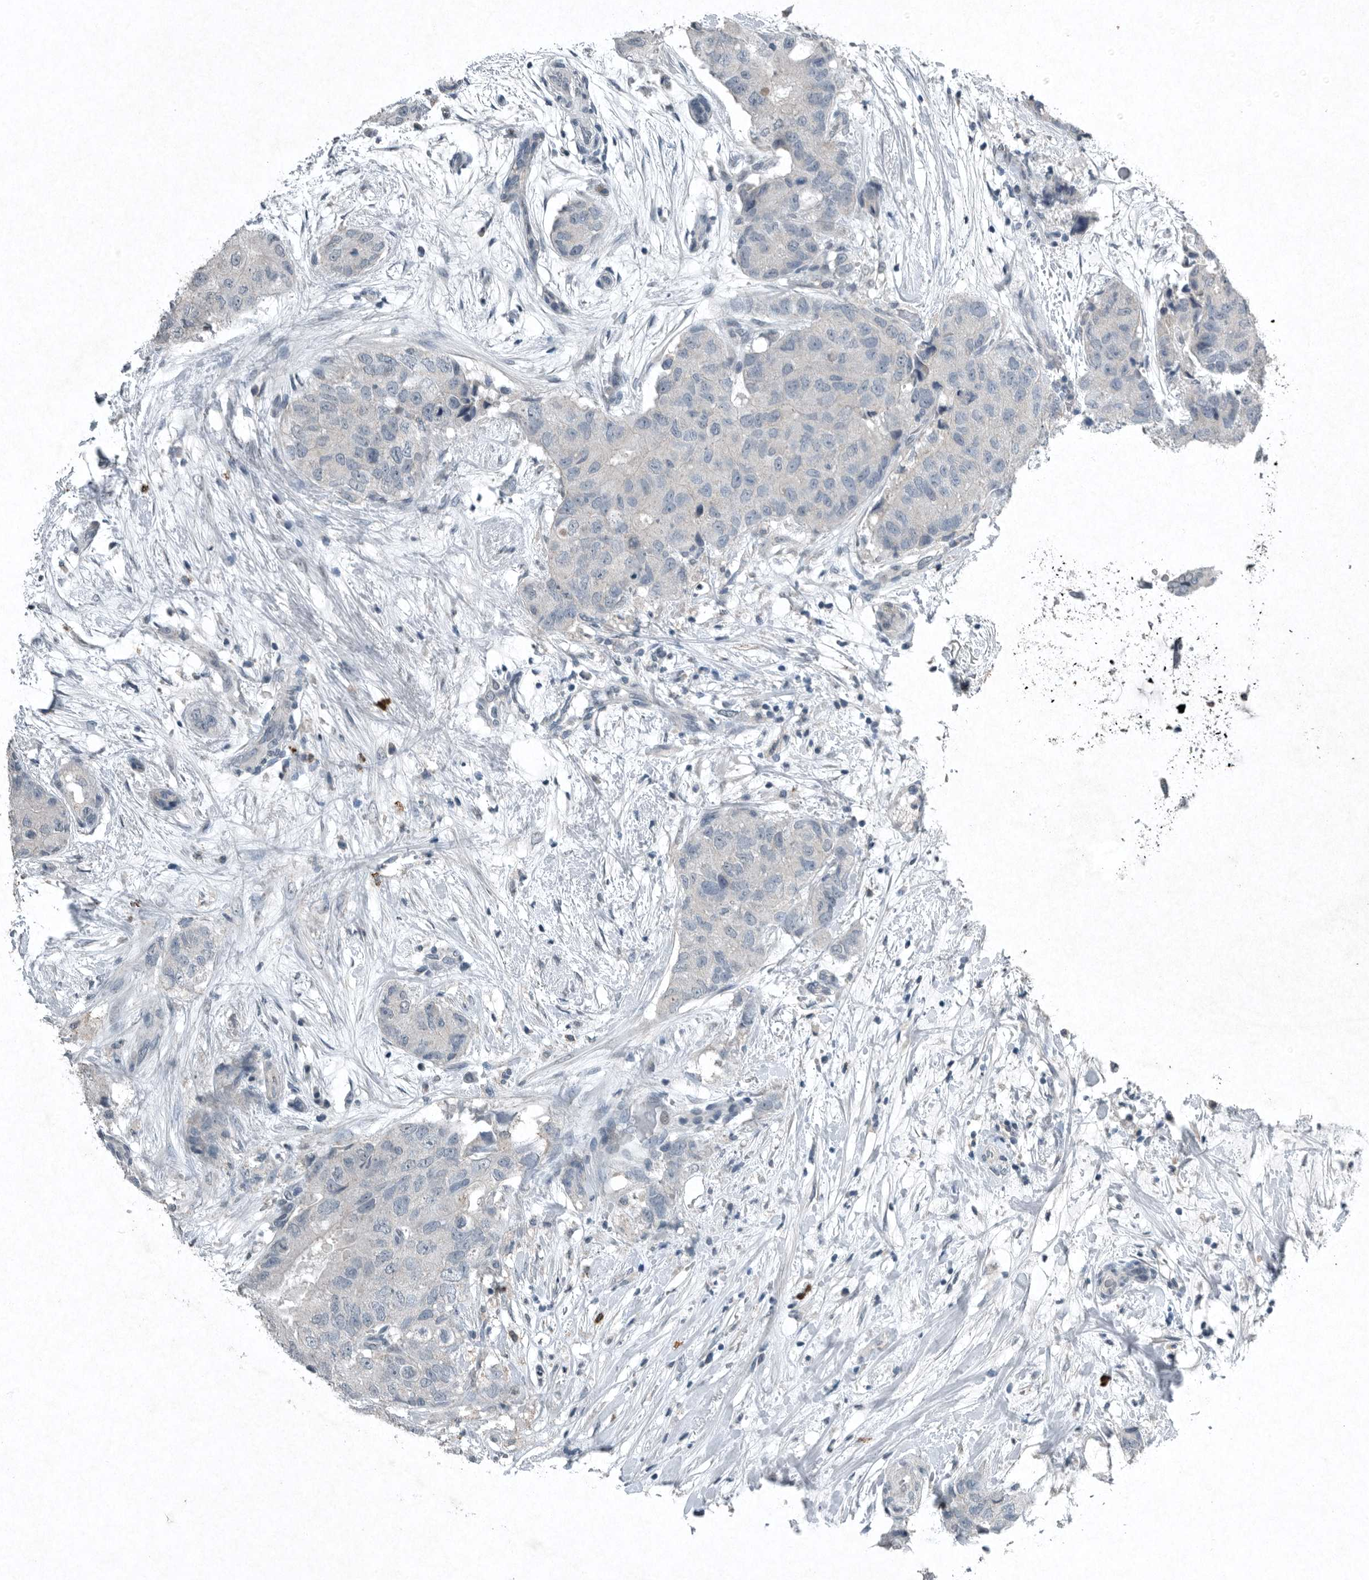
{"staining": {"intensity": "negative", "quantity": "none", "location": "none"}, "tissue": "breast cancer", "cell_type": "Tumor cells", "image_type": "cancer", "snomed": [{"axis": "morphology", "description": "Duct carcinoma"}, {"axis": "topography", "description": "Breast"}], "caption": "This is a image of IHC staining of invasive ductal carcinoma (breast), which shows no positivity in tumor cells. (DAB (3,3'-diaminobenzidine) immunohistochemistry, high magnification).", "gene": "IL20", "patient": {"sex": "female", "age": 62}}